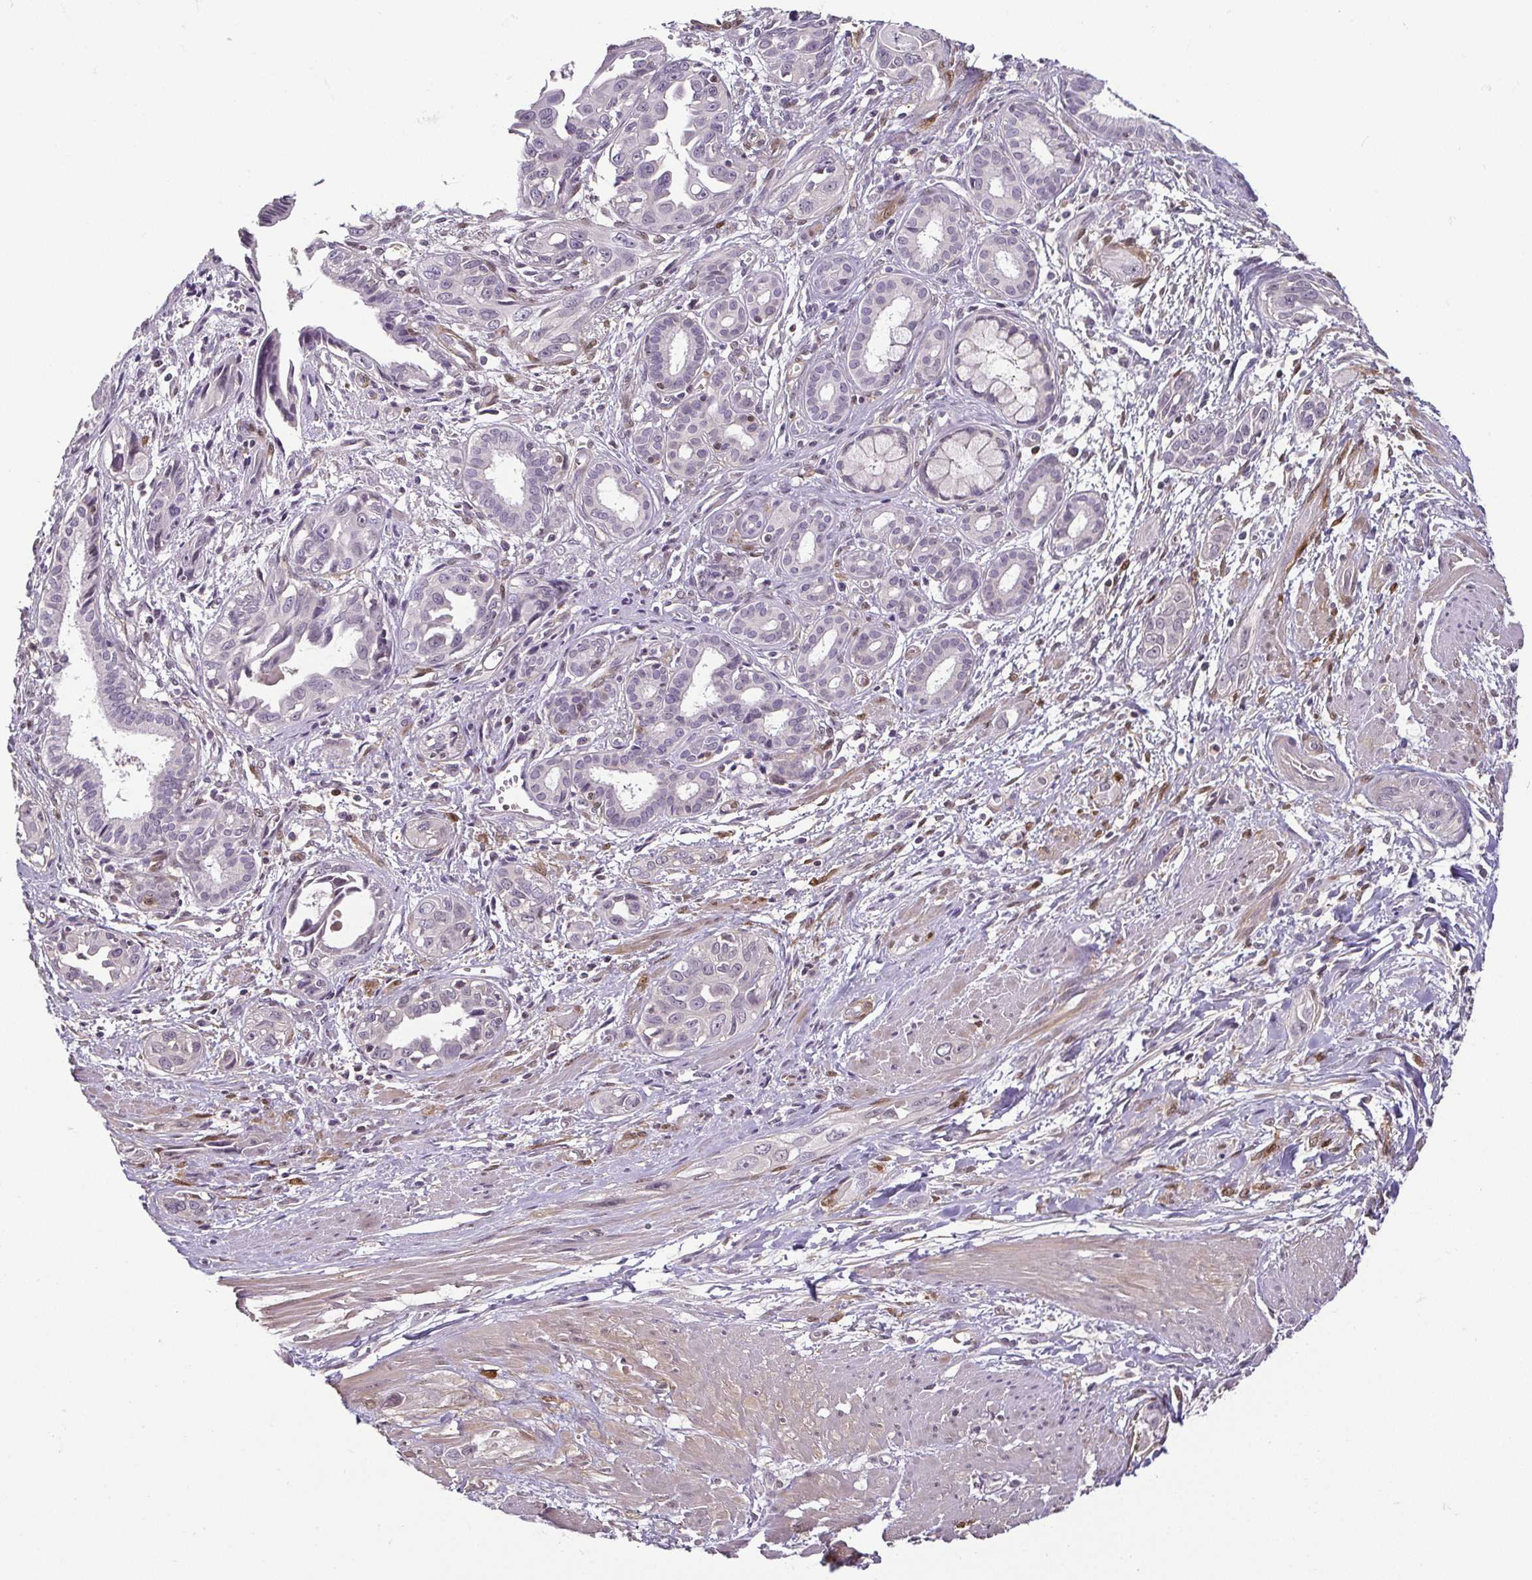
{"staining": {"intensity": "negative", "quantity": "none", "location": "none"}, "tissue": "pancreatic cancer", "cell_type": "Tumor cells", "image_type": "cancer", "snomed": [{"axis": "morphology", "description": "Adenocarcinoma, NOS"}, {"axis": "topography", "description": "Pancreas"}], "caption": "Human pancreatic cancer (adenocarcinoma) stained for a protein using immunohistochemistry (IHC) exhibits no expression in tumor cells.", "gene": "HOPX", "patient": {"sex": "female", "age": 55}}